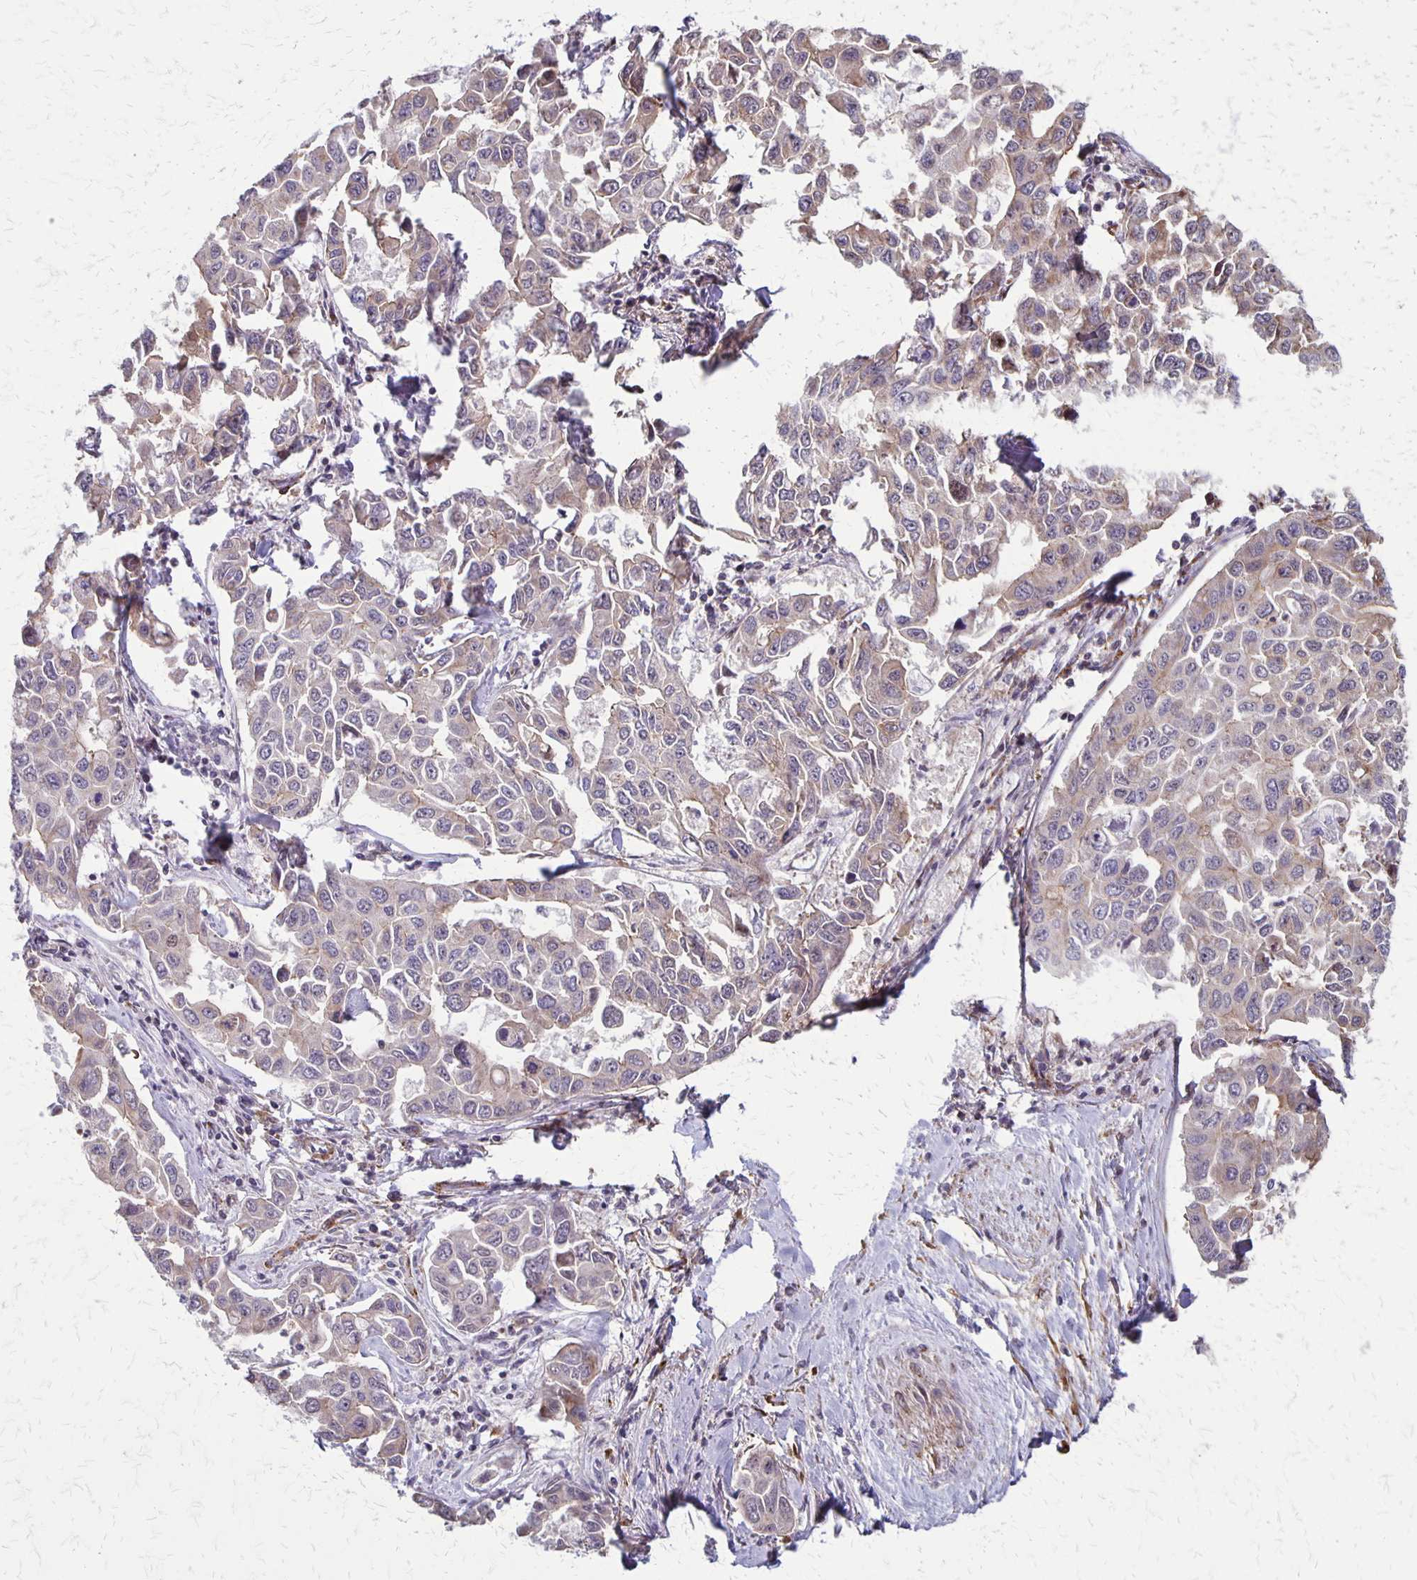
{"staining": {"intensity": "weak", "quantity": "25%-75%", "location": "cytoplasmic/membranous"}, "tissue": "lung cancer", "cell_type": "Tumor cells", "image_type": "cancer", "snomed": [{"axis": "morphology", "description": "Adenocarcinoma, NOS"}, {"axis": "topography", "description": "Lung"}], "caption": "Immunohistochemical staining of lung adenocarcinoma demonstrates low levels of weak cytoplasmic/membranous protein expression in approximately 25%-75% of tumor cells.", "gene": "SEPTIN5", "patient": {"sex": "male", "age": 64}}